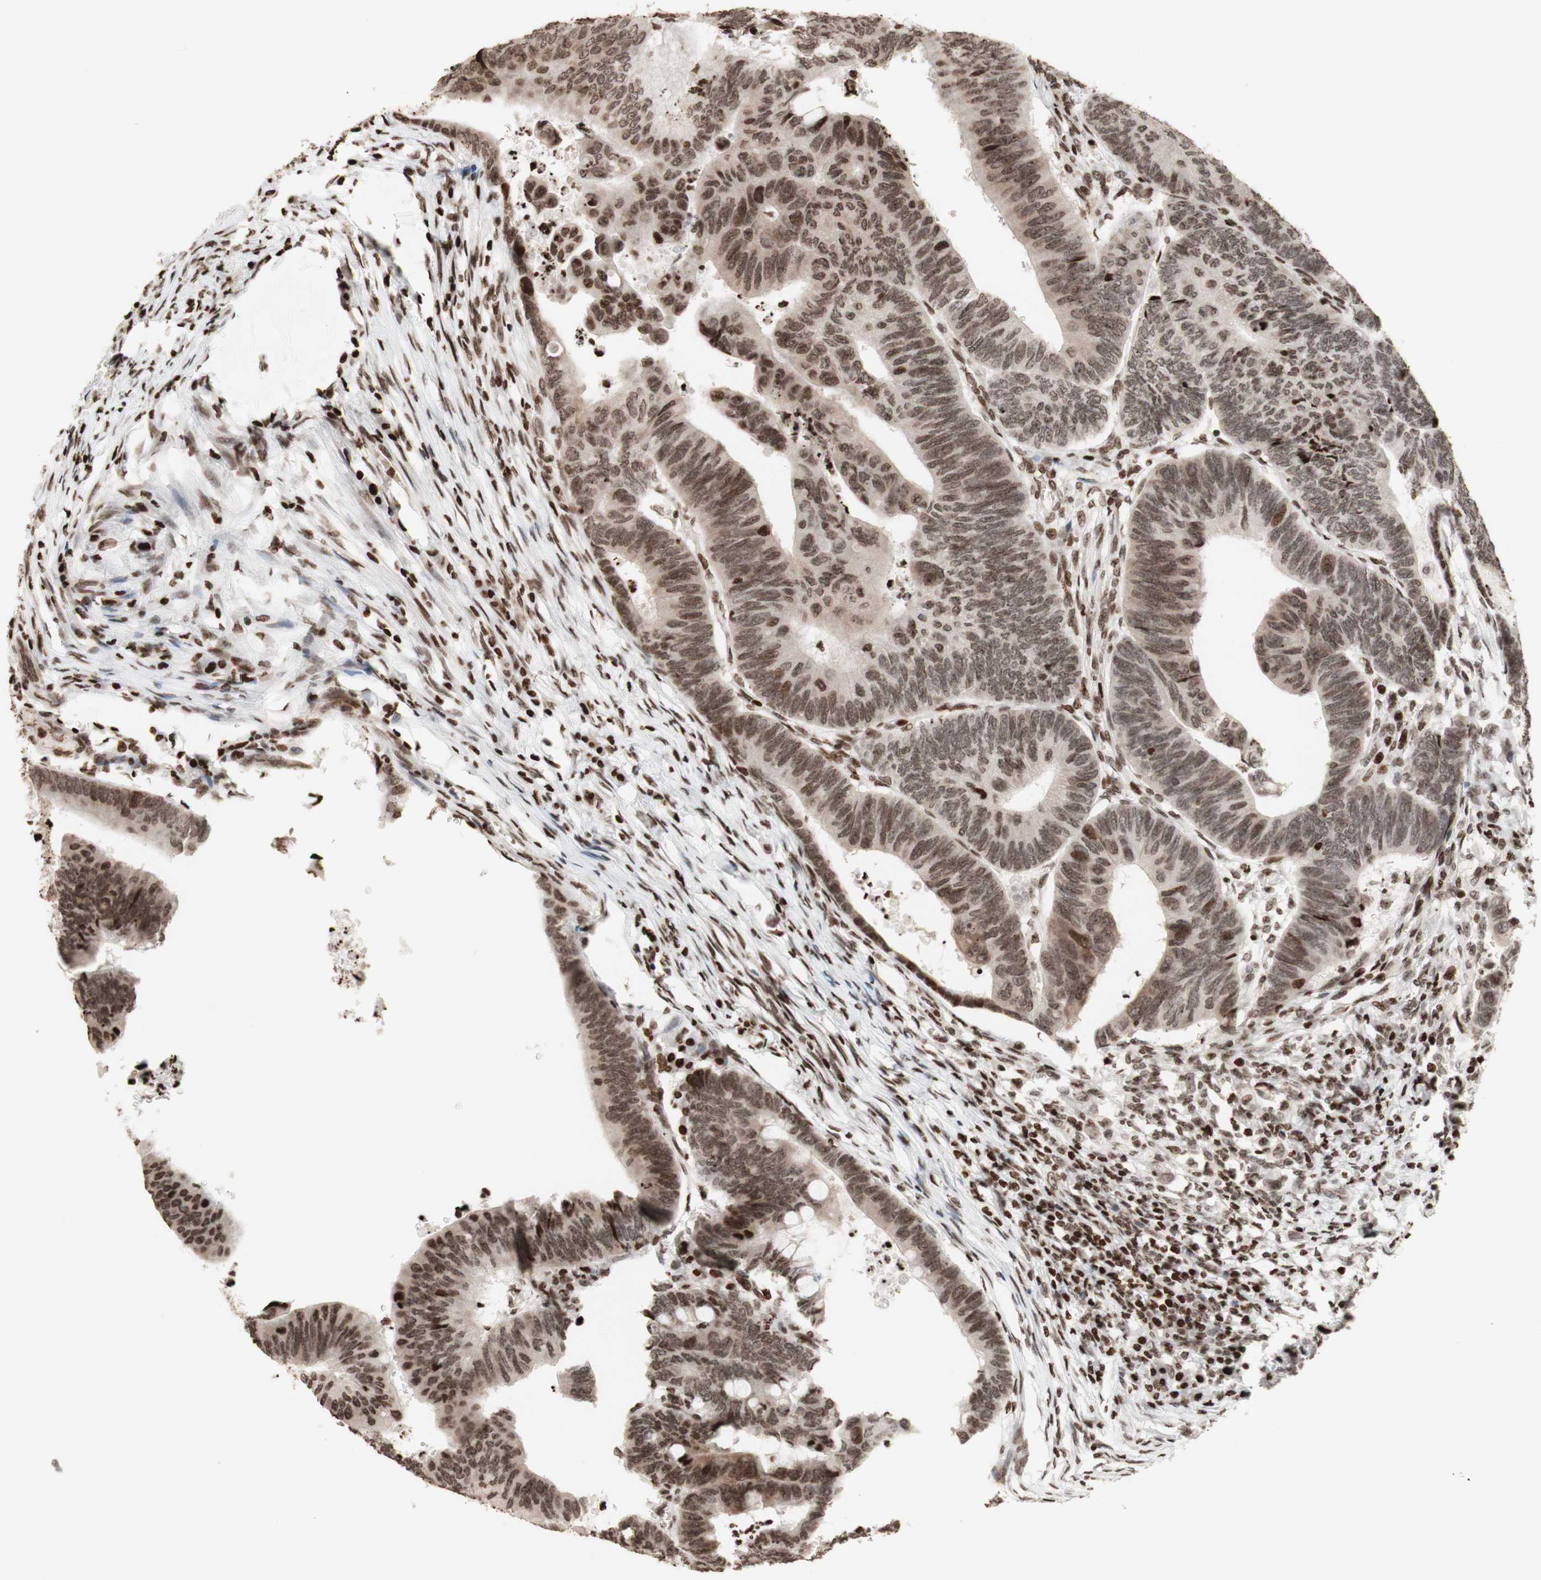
{"staining": {"intensity": "strong", "quantity": "<25%", "location": "nuclear"}, "tissue": "colorectal cancer", "cell_type": "Tumor cells", "image_type": "cancer", "snomed": [{"axis": "morphology", "description": "Normal tissue, NOS"}, {"axis": "morphology", "description": "Adenocarcinoma, NOS"}, {"axis": "topography", "description": "Rectum"}, {"axis": "topography", "description": "Peripheral nerve tissue"}], "caption": "Immunohistochemical staining of adenocarcinoma (colorectal) exhibits medium levels of strong nuclear positivity in about <25% of tumor cells.", "gene": "NCAPD2", "patient": {"sex": "male", "age": 92}}